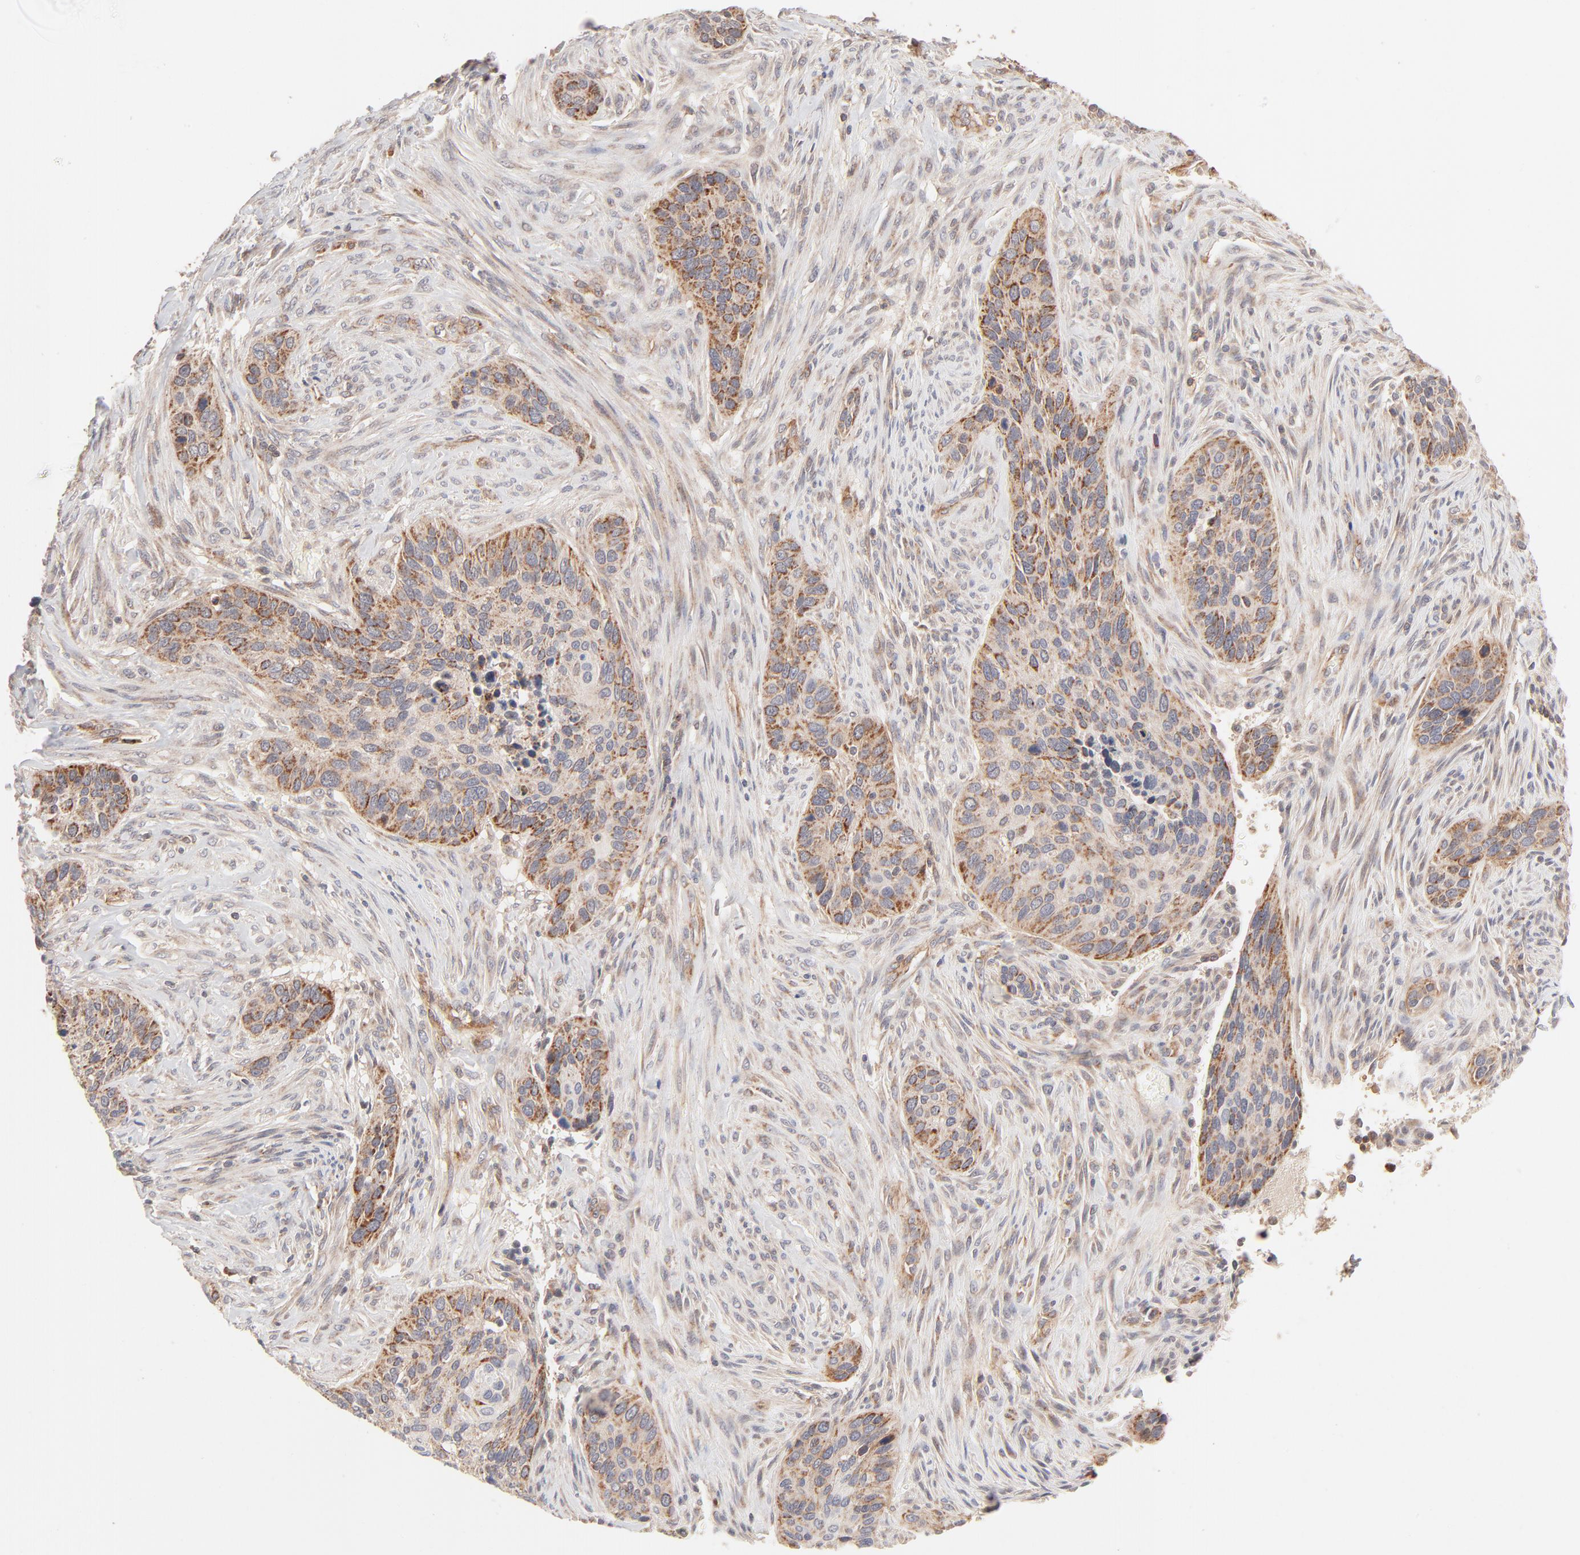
{"staining": {"intensity": "moderate", "quantity": ">75%", "location": "cytoplasmic/membranous"}, "tissue": "cervical cancer", "cell_type": "Tumor cells", "image_type": "cancer", "snomed": [{"axis": "morphology", "description": "Adenocarcinoma, NOS"}, {"axis": "topography", "description": "Cervix"}], "caption": "Immunohistochemical staining of human cervical cancer (adenocarcinoma) shows medium levels of moderate cytoplasmic/membranous expression in about >75% of tumor cells.", "gene": "CSPG4", "patient": {"sex": "female", "age": 29}}